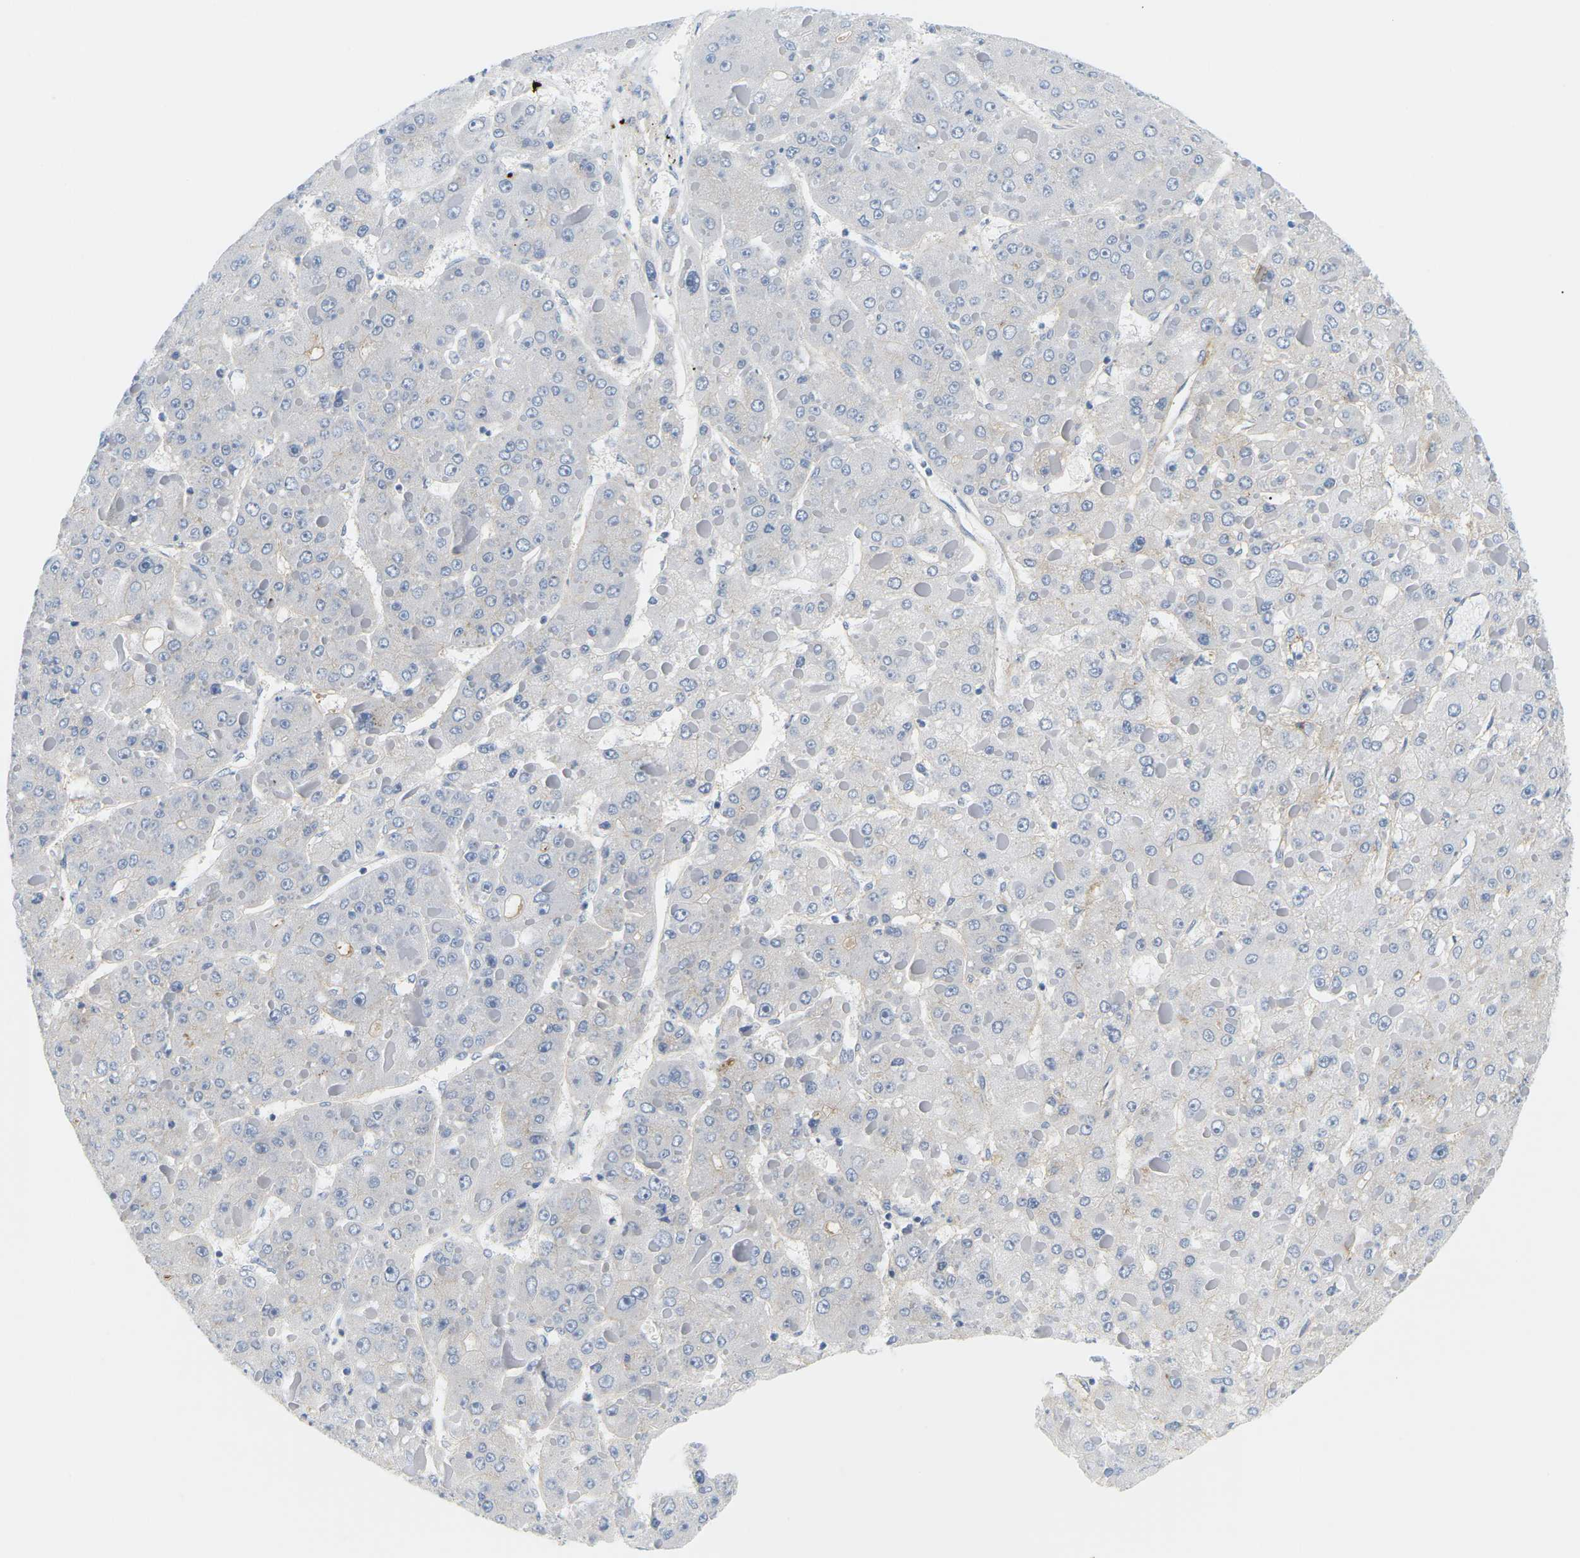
{"staining": {"intensity": "weak", "quantity": "<25%", "location": "cytoplasmic/membranous"}, "tissue": "liver cancer", "cell_type": "Tumor cells", "image_type": "cancer", "snomed": [{"axis": "morphology", "description": "Carcinoma, Hepatocellular, NOS"}, {"axis": "topography", "description": "Liver"}], "caption": "Tumor cells are negative for protein expression in human liver hepatocellular carcinoma.", "gene": "APOB", "patient": {"sex": "female", "age": 73}}